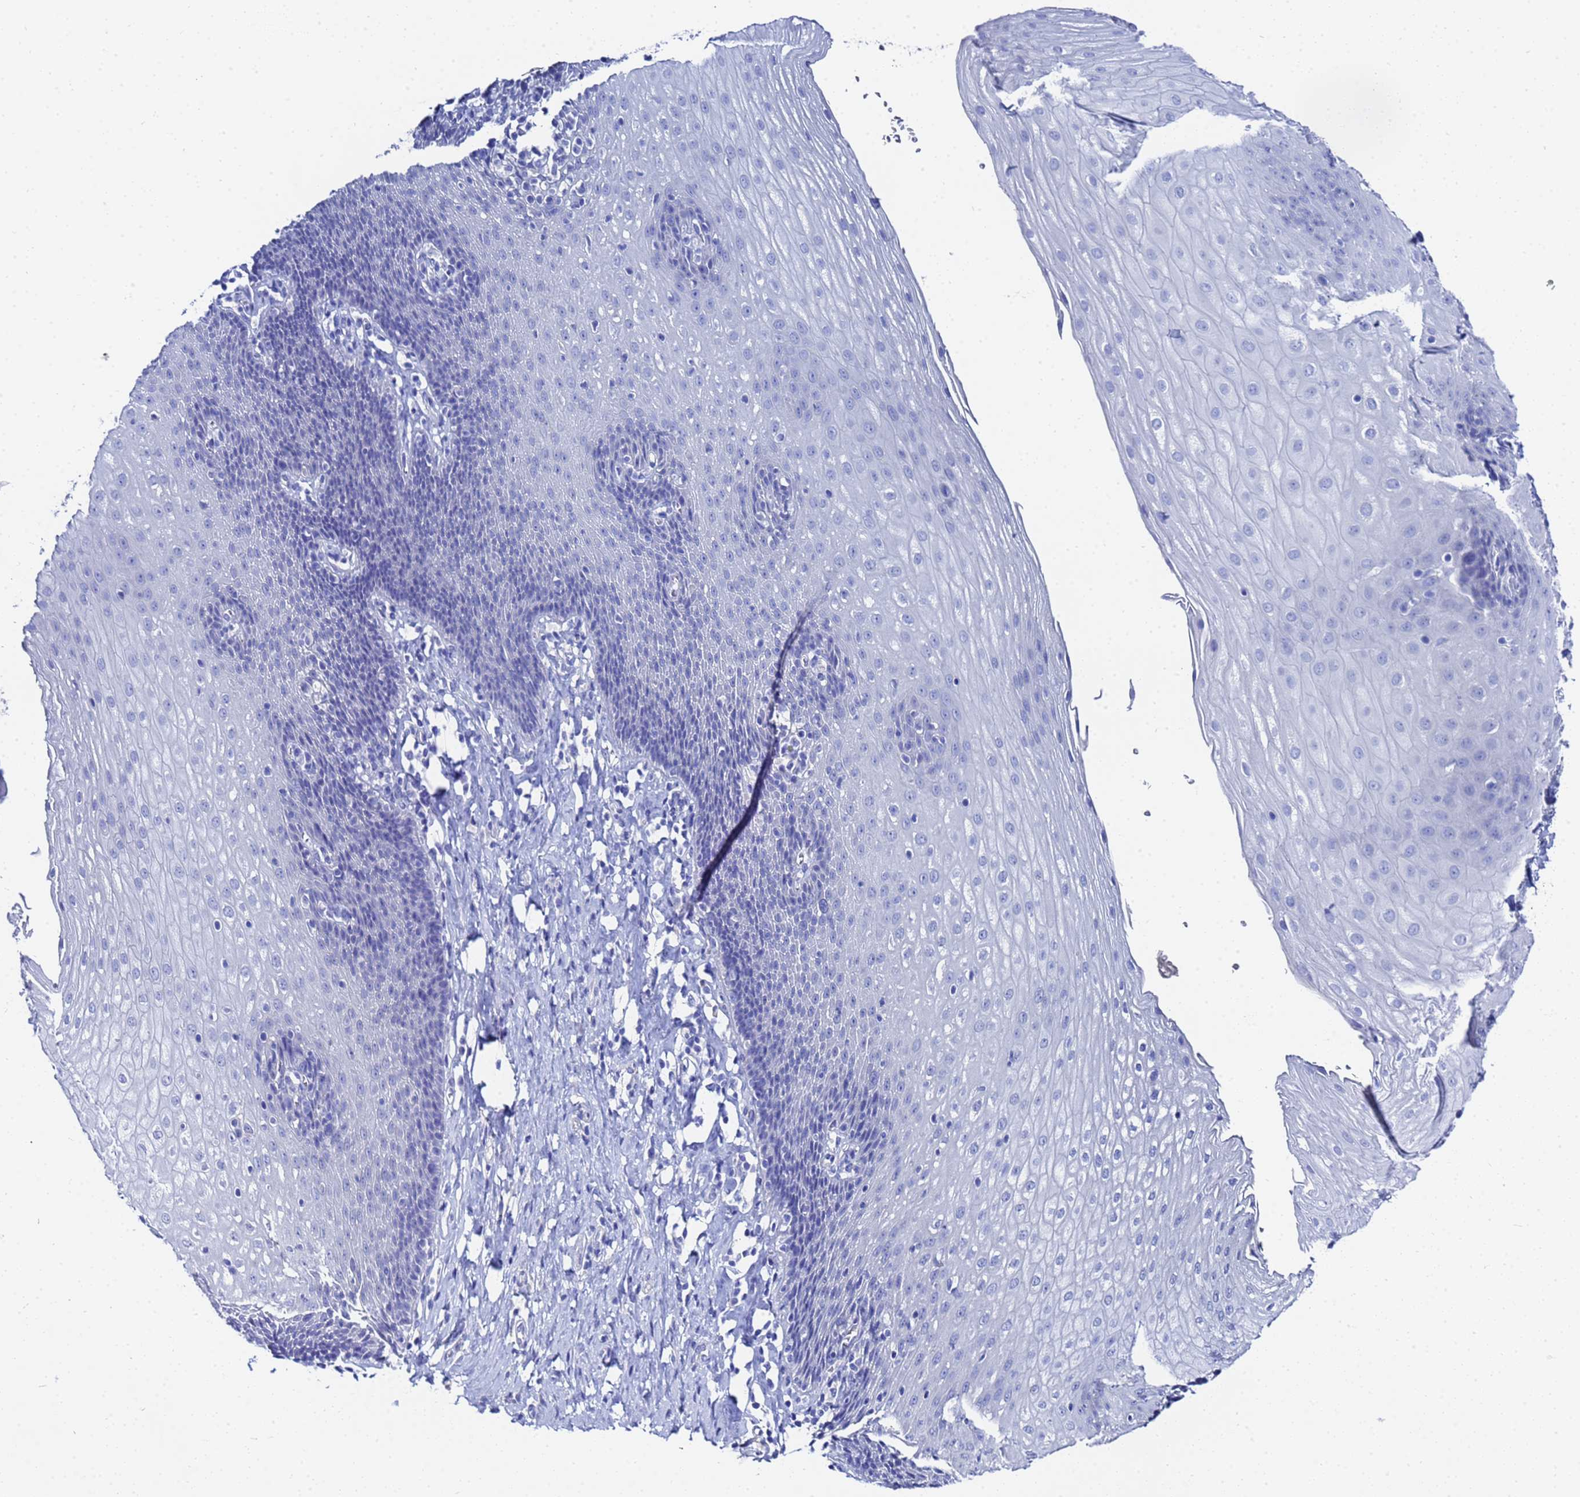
{"staining": {"intensity": "negative", "quantity": "none", "location": "none"}, "tissue": "esophagus", "cell_type": "Squamous epithelial cells", "image_type": "normal", "snomed": [{"axis": "morphology", "description": "Normal tissue, NOS"}, {"axis": "topography", "description": "Esophagus"}], "caption": "Photomicrograph shows no significant protein staining in squamous epithelial cells of benign esophagus. (Stains: DAB IHC with hematoxylin counter stain, Microscopy: brightfield microscopy at high magnification).", "gene": "ZNF26", "patient": {"sex": "female", "age": 61}}